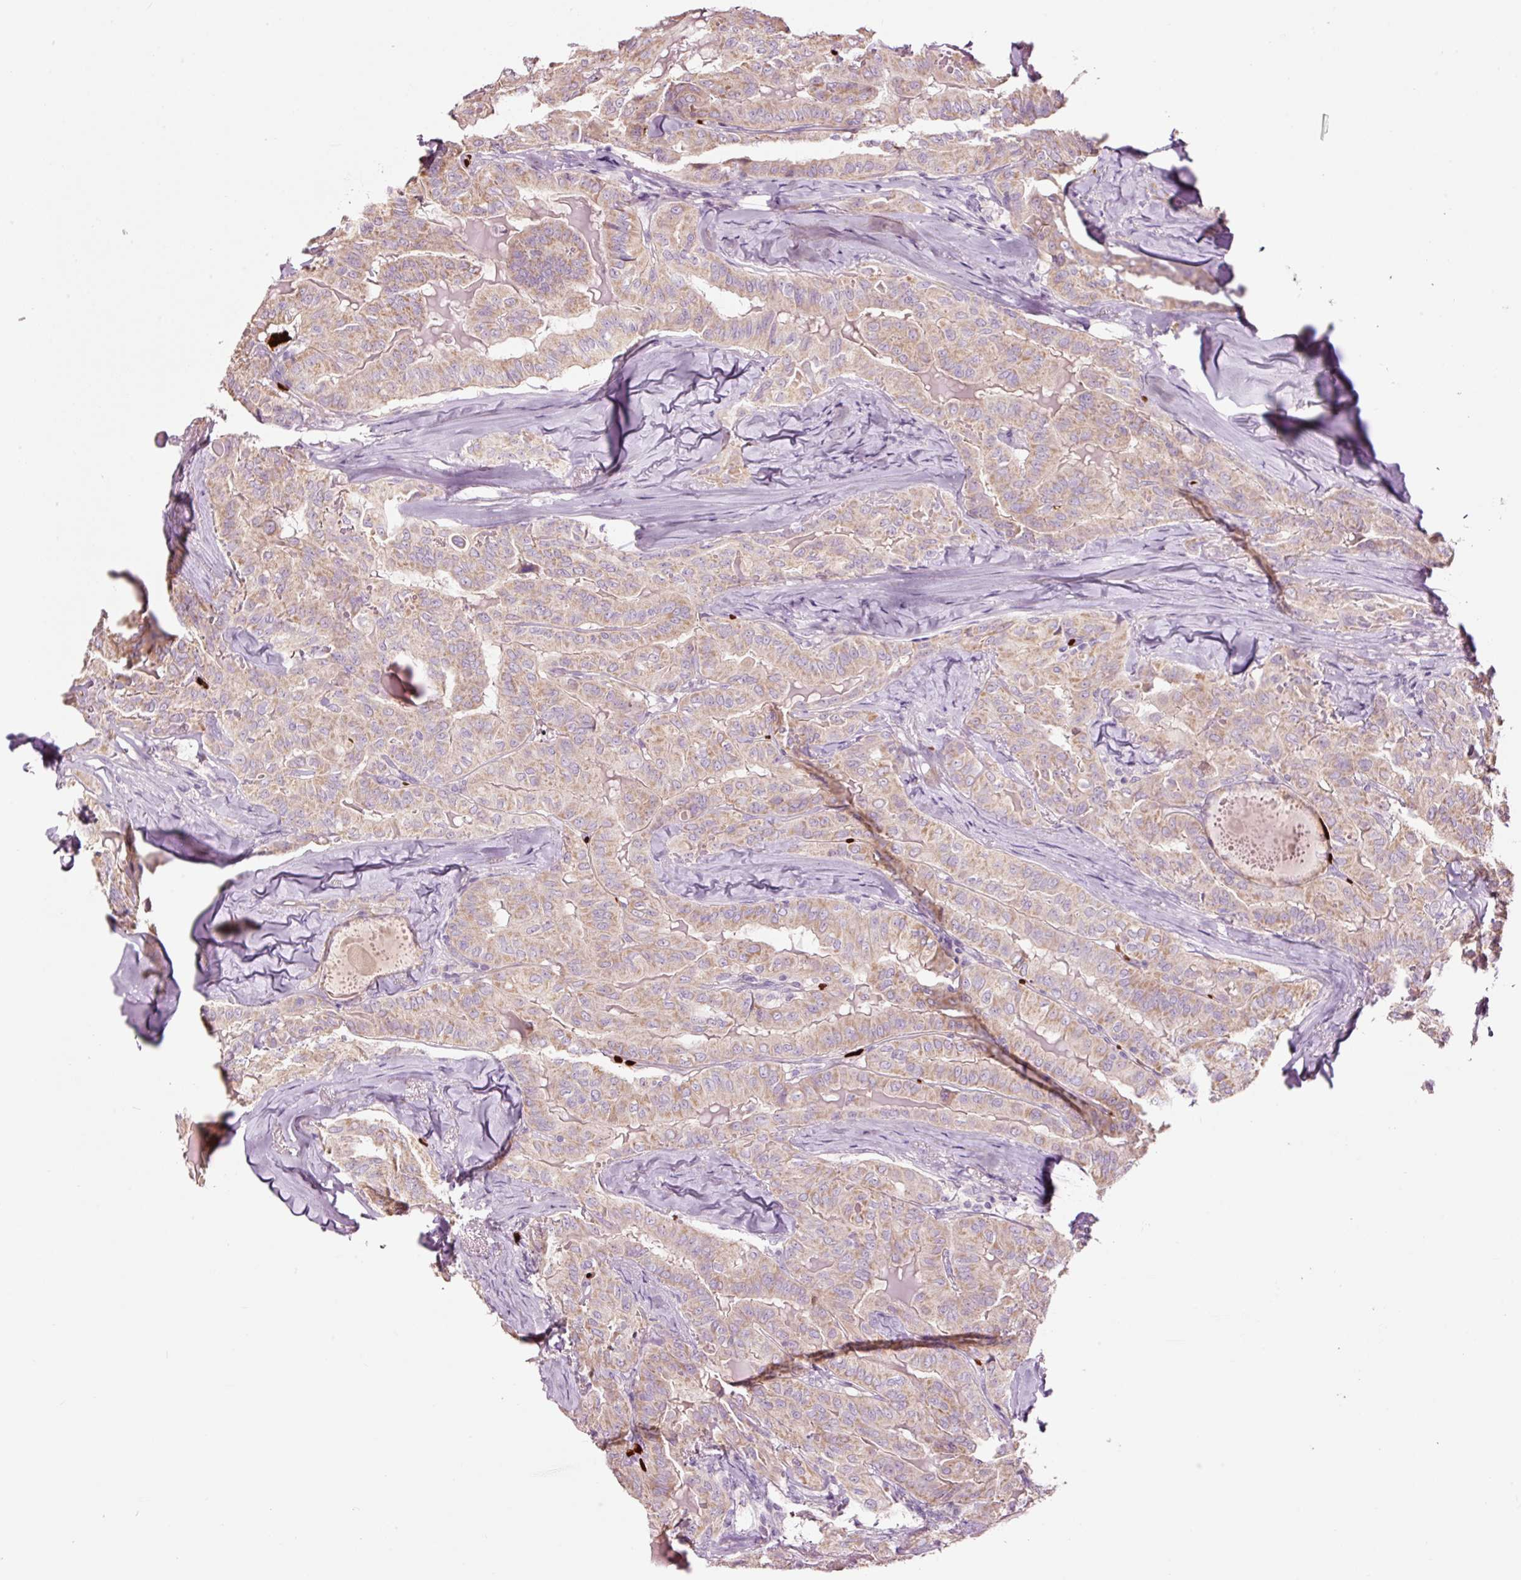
{"staining": {"intensity": "moderate", "quantity": ">75%", "location": "cytoplasmic/membranous"}, "tissue": "thyroid cancer", "cell_type": "Tumor cells", "image_type": "cancer", "snomed": [{"axis": "morphology", "description": "Papillary adenocarcinoma, NOS"}, {"axis": "topography", "description": "Thyroid gland"}], "caption": "IHC micrograph of thyroid cancer stained for a protein (brown), which shows medium levels of moderate cytoplasmic/membranous positivity in approximately >75% of tumor cells.", "gene": "LDHAL6B", "patient": {"sex": "female", "age": 68}}